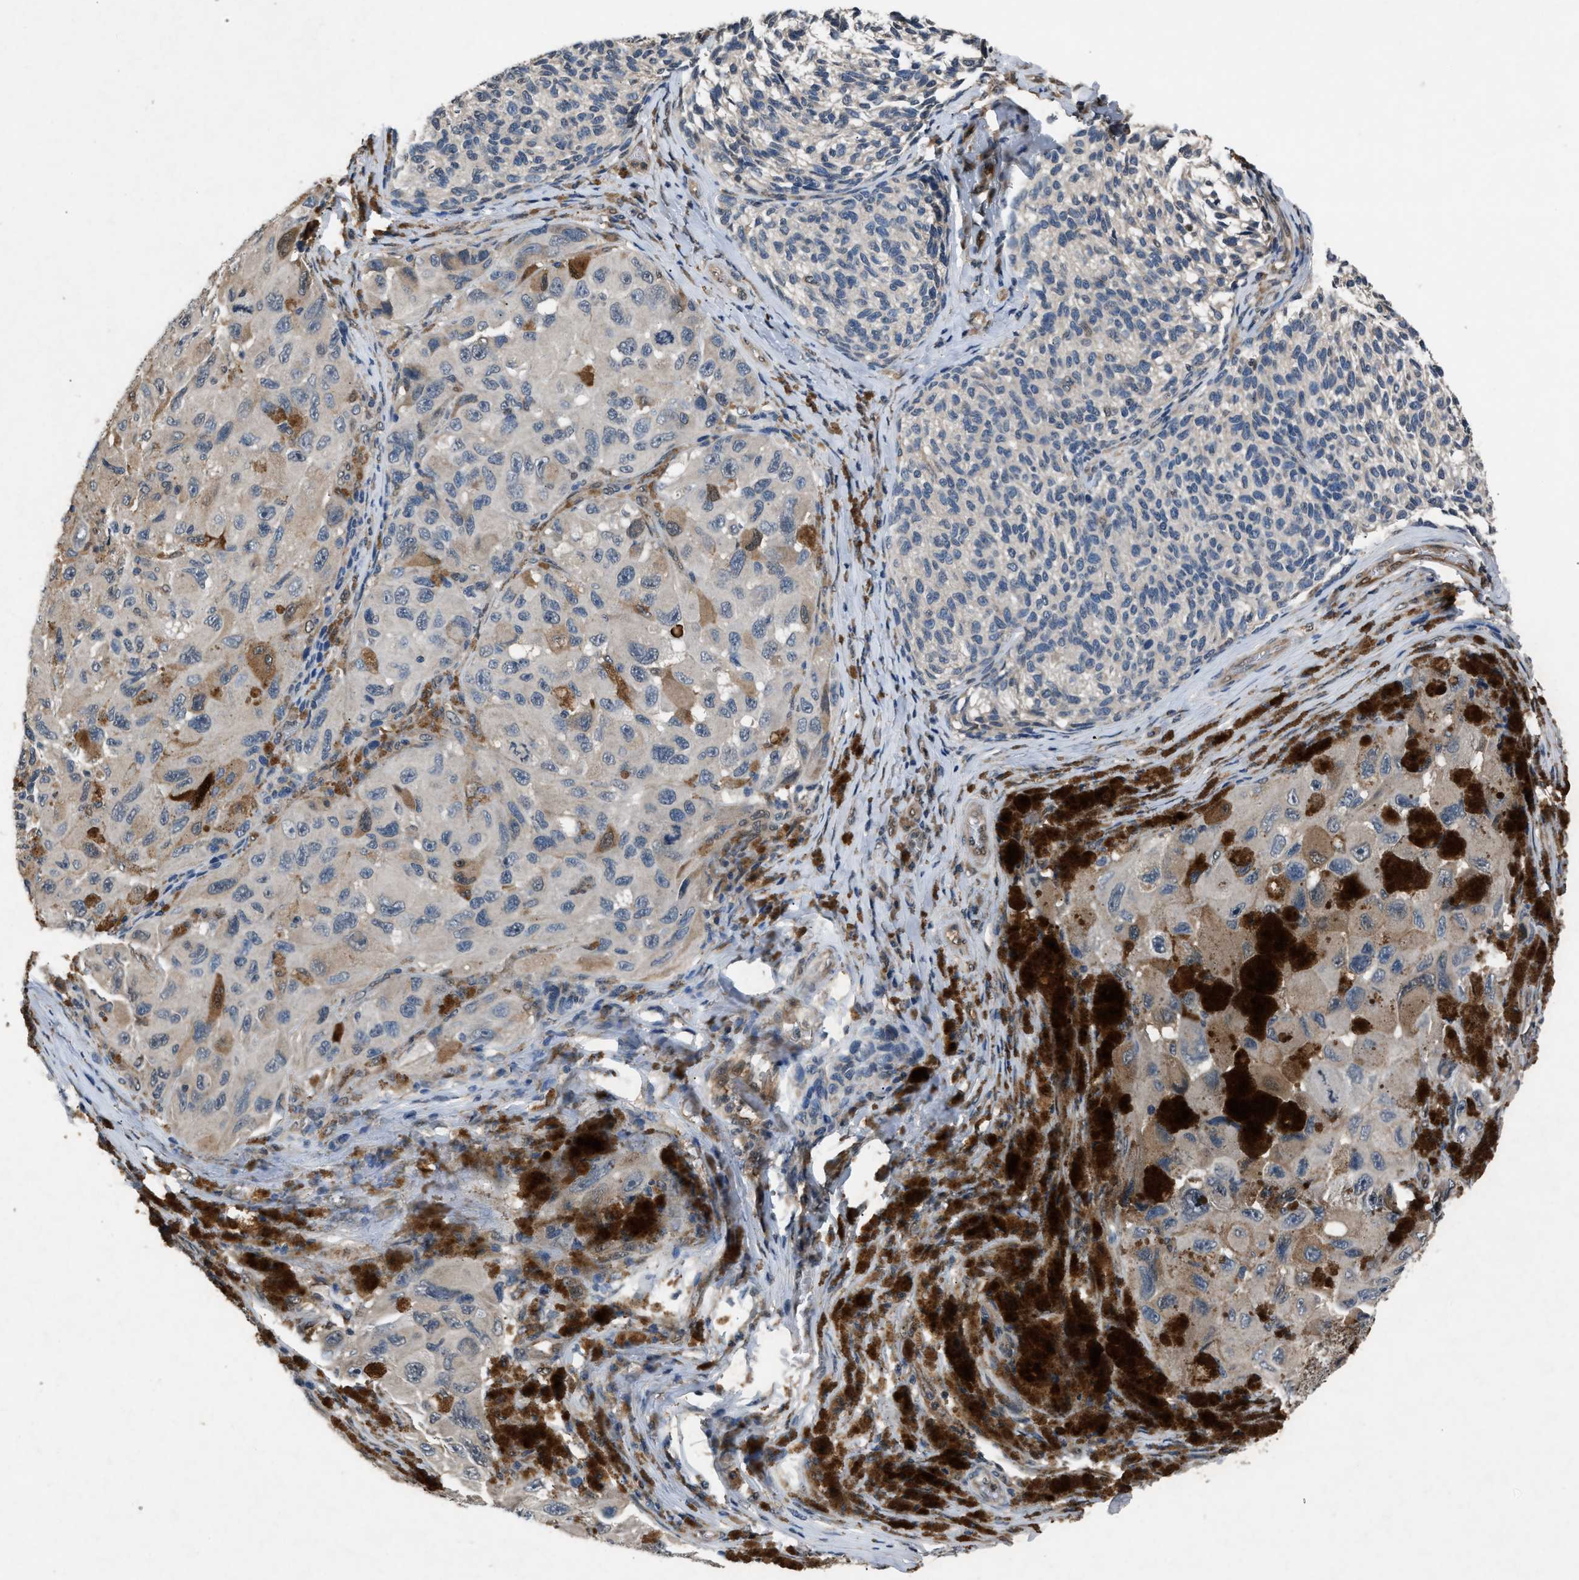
{"staining": {"intensity": "negative", "quantity": "none", "location": "none"}, "tissue": "melanoma", "cell_type": "Tumor cells", "image_type": "cancer", "snomed": [{"axis": "morphology", "description": "Malignant melanoma, NOS"}, {"axis": "topography", "description": "Skin"}], "caption": "Tumor cells are negative for brown protein staining in melanoma.", "gene": "TP53I3", "patient": {"sex": "female", "age": 73}}